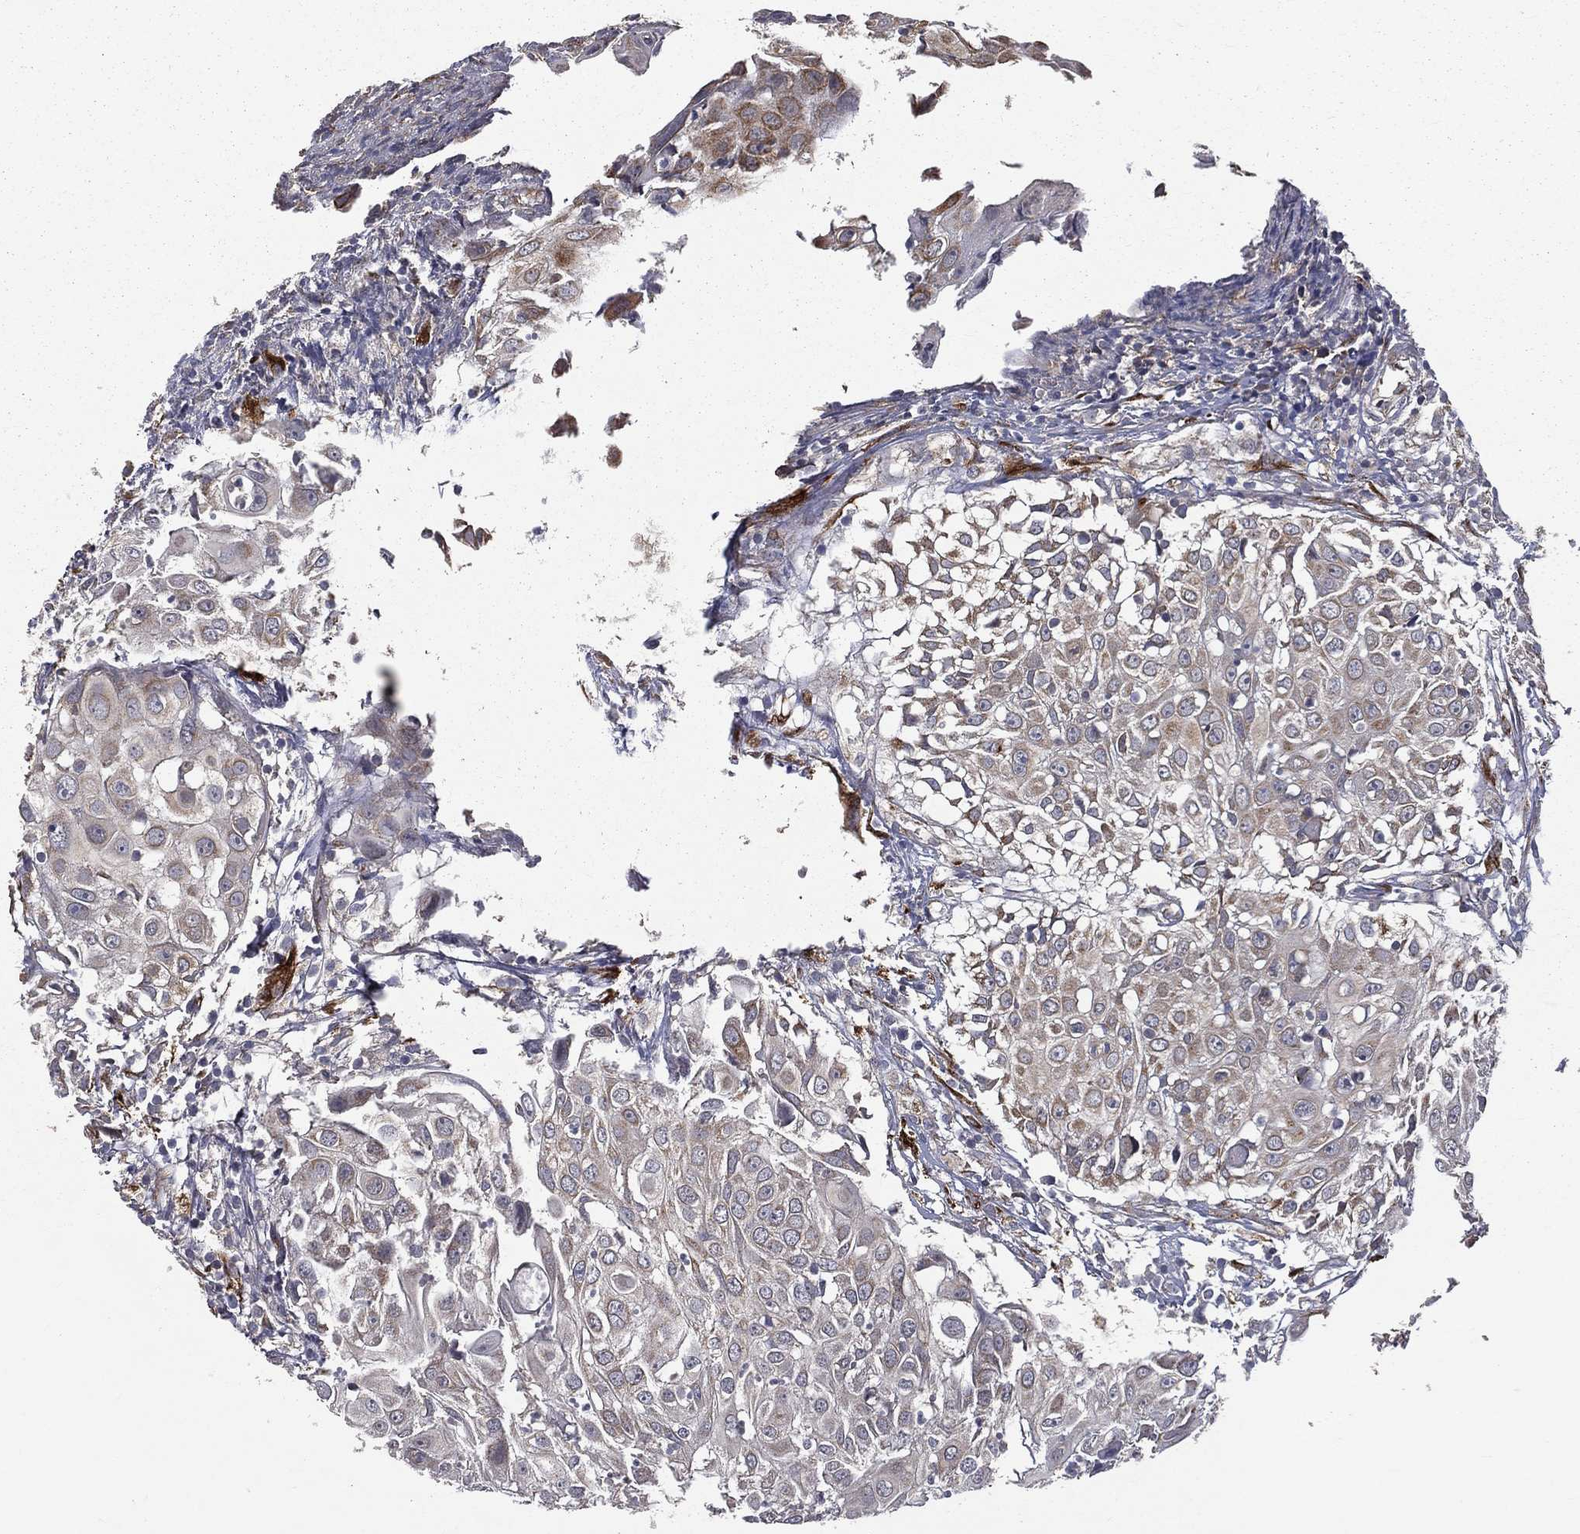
{"staining": {"intensity": "weak", "quantity": "<25%", "location": "cytoplasmic/membranous"}, "tissue": "urothelial cancer", "cell_type": "Tumor cells", "image_type": "cancer", "snomed": [{"axis": "morphology", "description": "Urothelial carcinoma, High grade"}, {"axis": "topography", "description": "Urinary bladder"}], "caption": "Tumor cells are negative for protein expression in human urothelial carcinoma (high-grade).", "gene": "OLFML1", "patient": {"sex": "female", "age": 79}}